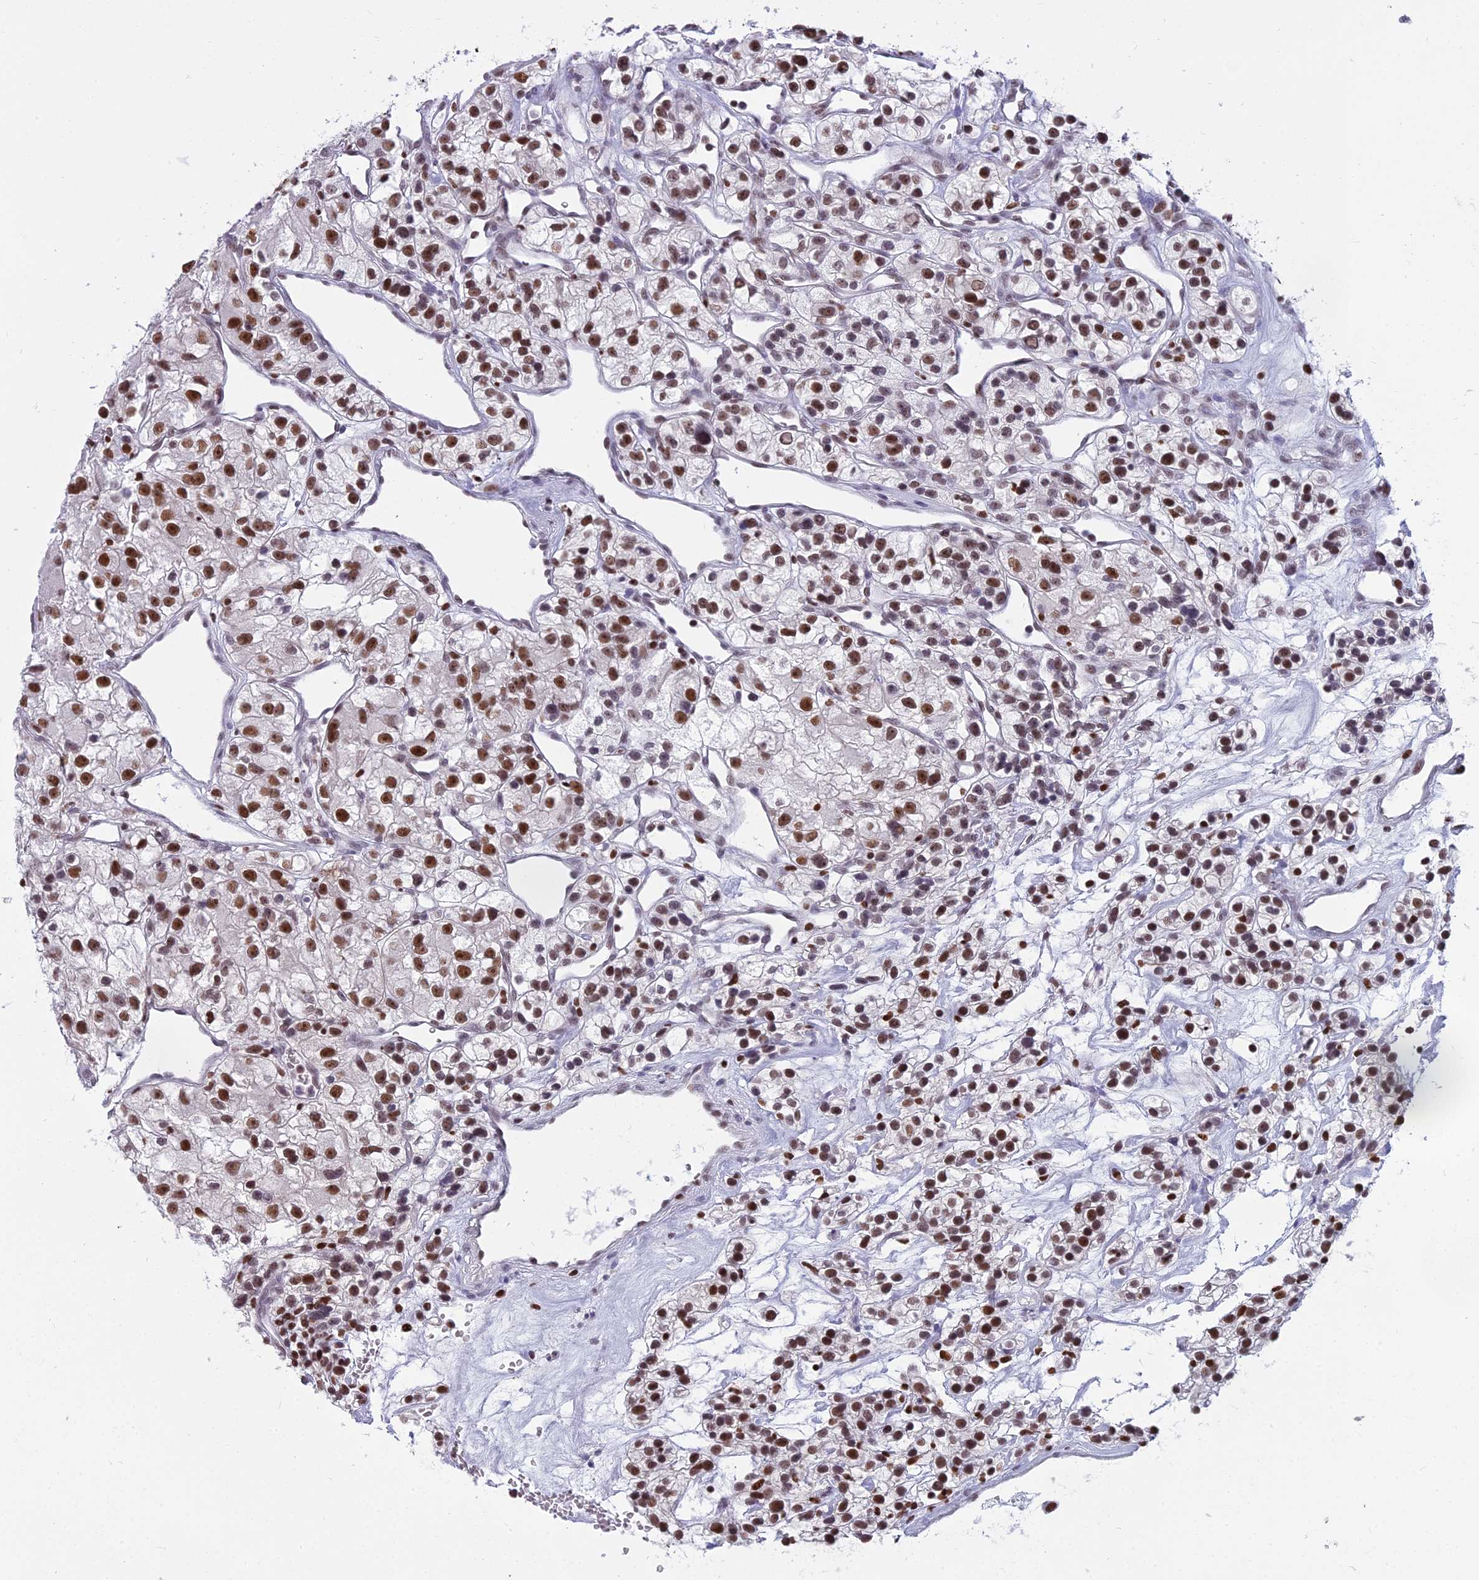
{"staining": {"intensity": "strong", "quantity": ">75%", "location": "nuclear"}, "tissue": "renal cancer", "cell_type": "Tumor cells", "image_type": "cancer", "snomed": [{"axis": "morphology", "description": "Adenocarcinoma, NOS"}, {"axis": "topography", "description": "Kidney"}], "caption": "Protein expression by IHC demonstrates strong nuclear positivity in about >75% of tumor cells in renal adenocarcinoma.", "gene": "PARP1", "patient": {"sex": "female", "age": 57}}